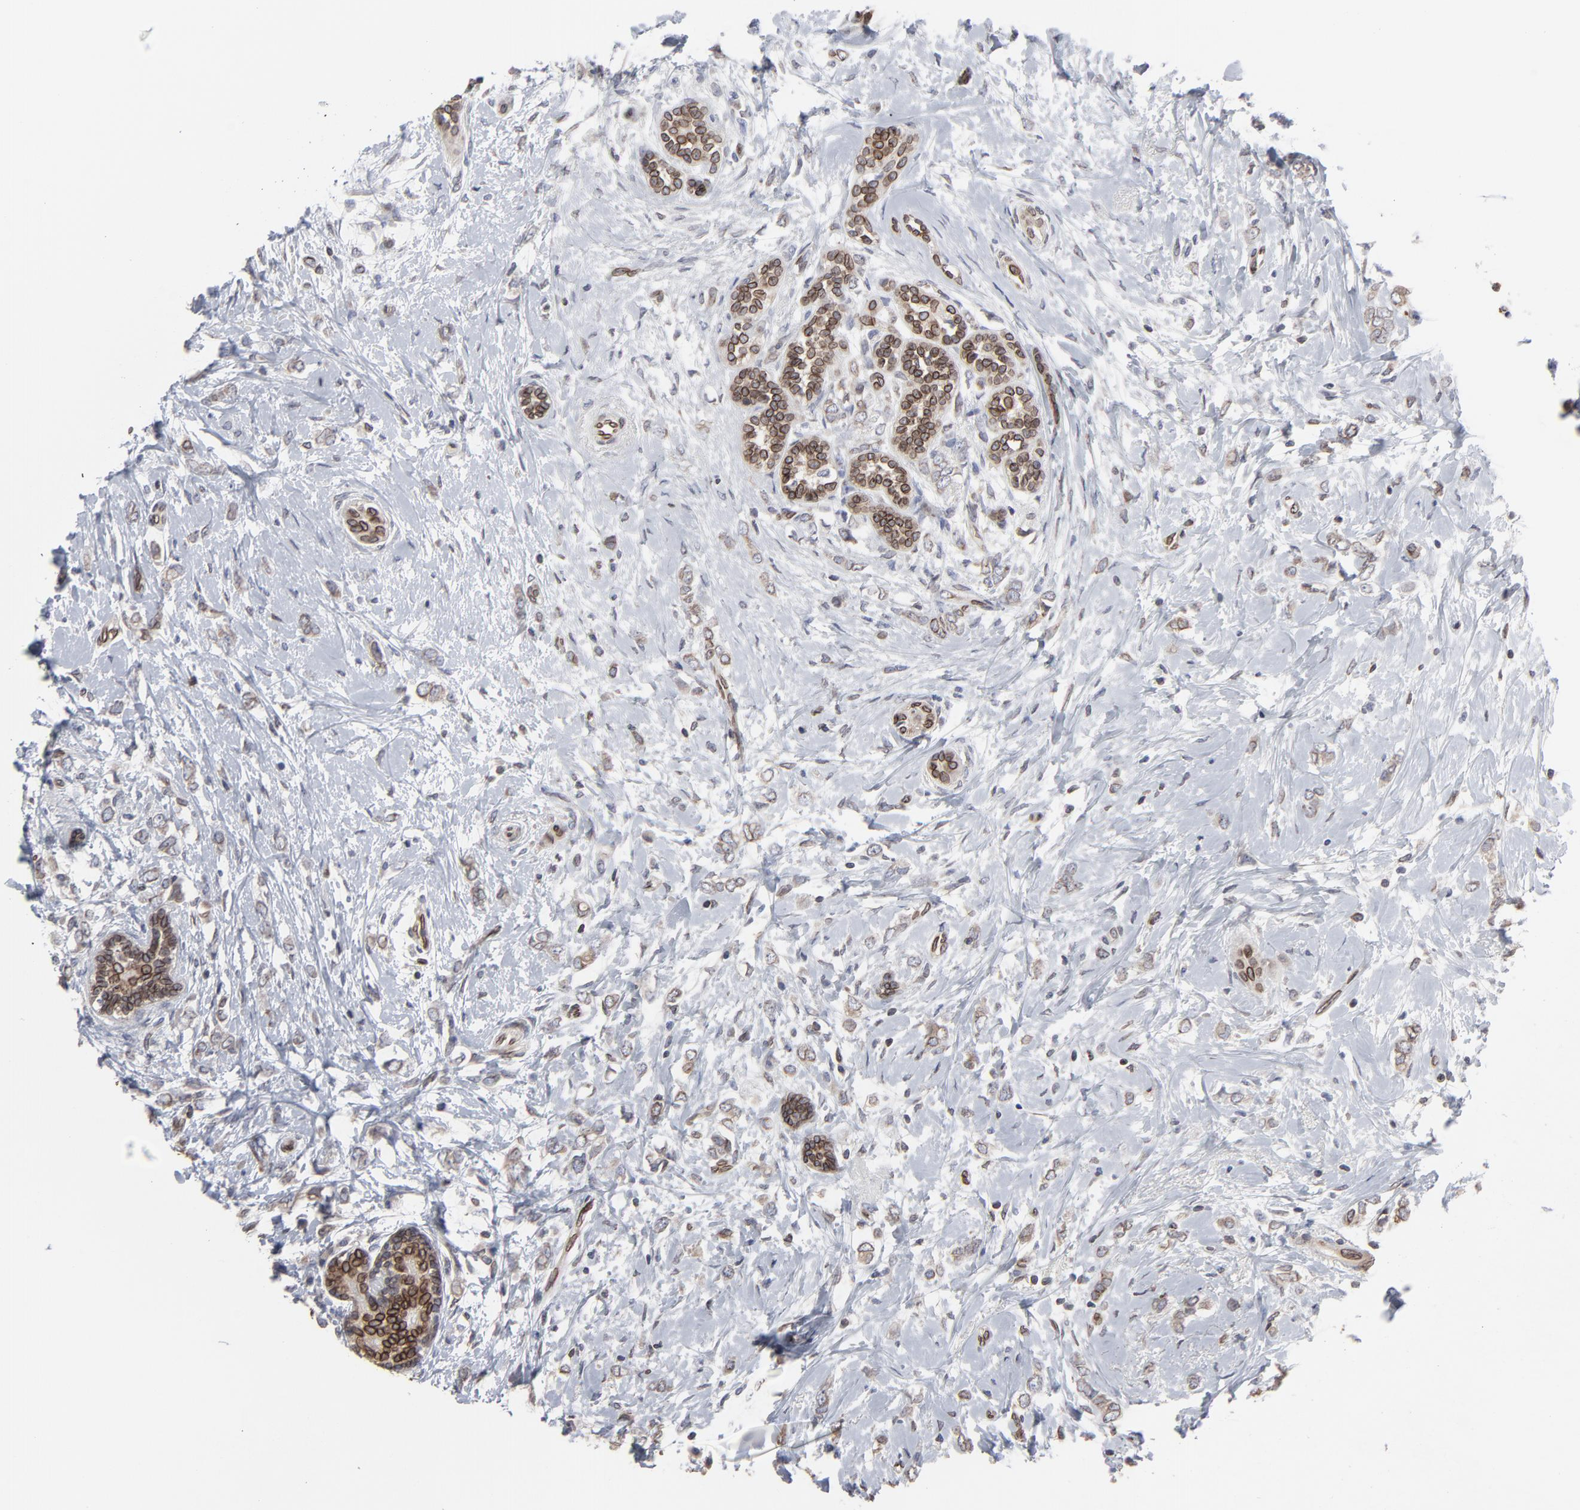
{"staining": {"intensity": "weak", "quantity": ">75%", "location": "cytoplasmic/membranous,nuclear"}, "tissue": "breast cancer", "cell_type": "Tumor cells", "image_type": "cancer", "snomed": [{"axis": "morphology", "description": "Normal tissue, NOS"}, {"axis": "morphology", "description": "Lobular carcinoma"}, {"axis": "topography", "description": "Breast"}], "caption": "A brown stain highlights weak cytoplasmic/membranous and nuclear staining of a protein in human breast cancer tumor cells. (DAB (3,3'-diaminobenzidine) IHC with brightfield microscopy, high magnification).", "gene": "SYNE2", "patient": {"sex": "female", "age": 47}}